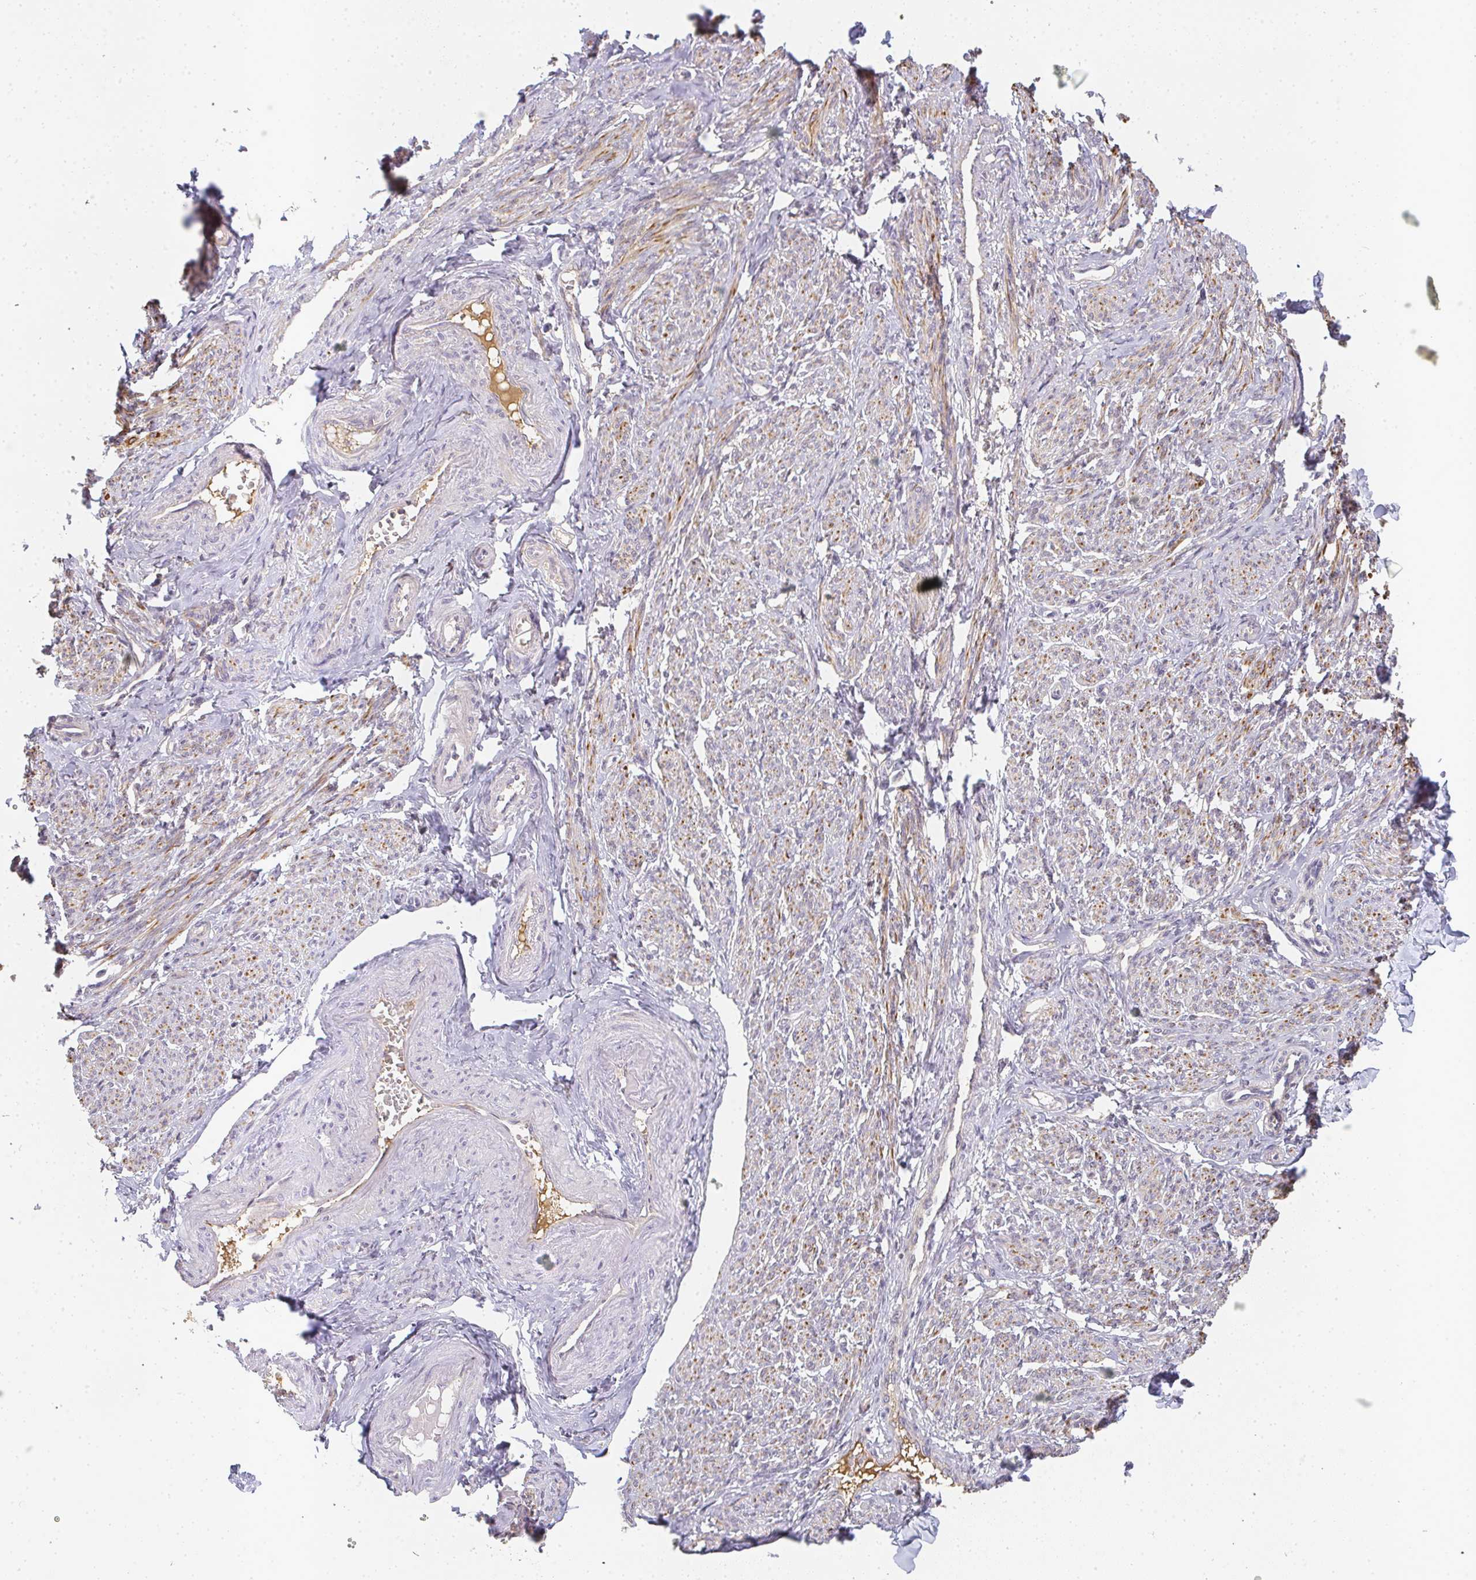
{"staining": {"intensity": "moderate", "quantity": "25%-75%", "location": "cytoplasmic/membranous"}, "tissue": "smooth muscle", "cell_type": "Smooth muscle cells", "image_type": "normal", "snomed": [{"axis": "morphology", "description": "Normal tissue, NOS"}, {"axis": "topography", "description": "Smooth muscle"}], "caption": "Immunohistochemistry (IHC) (DAB) staining of benign human smooth muscle demonstrates moderate cytoplasmic/membranous protein staining in approximately 25%-75% of smooth muscle cells.", "gene": "SLC35B3", "patient": {"sex": "female", "age": 65}}